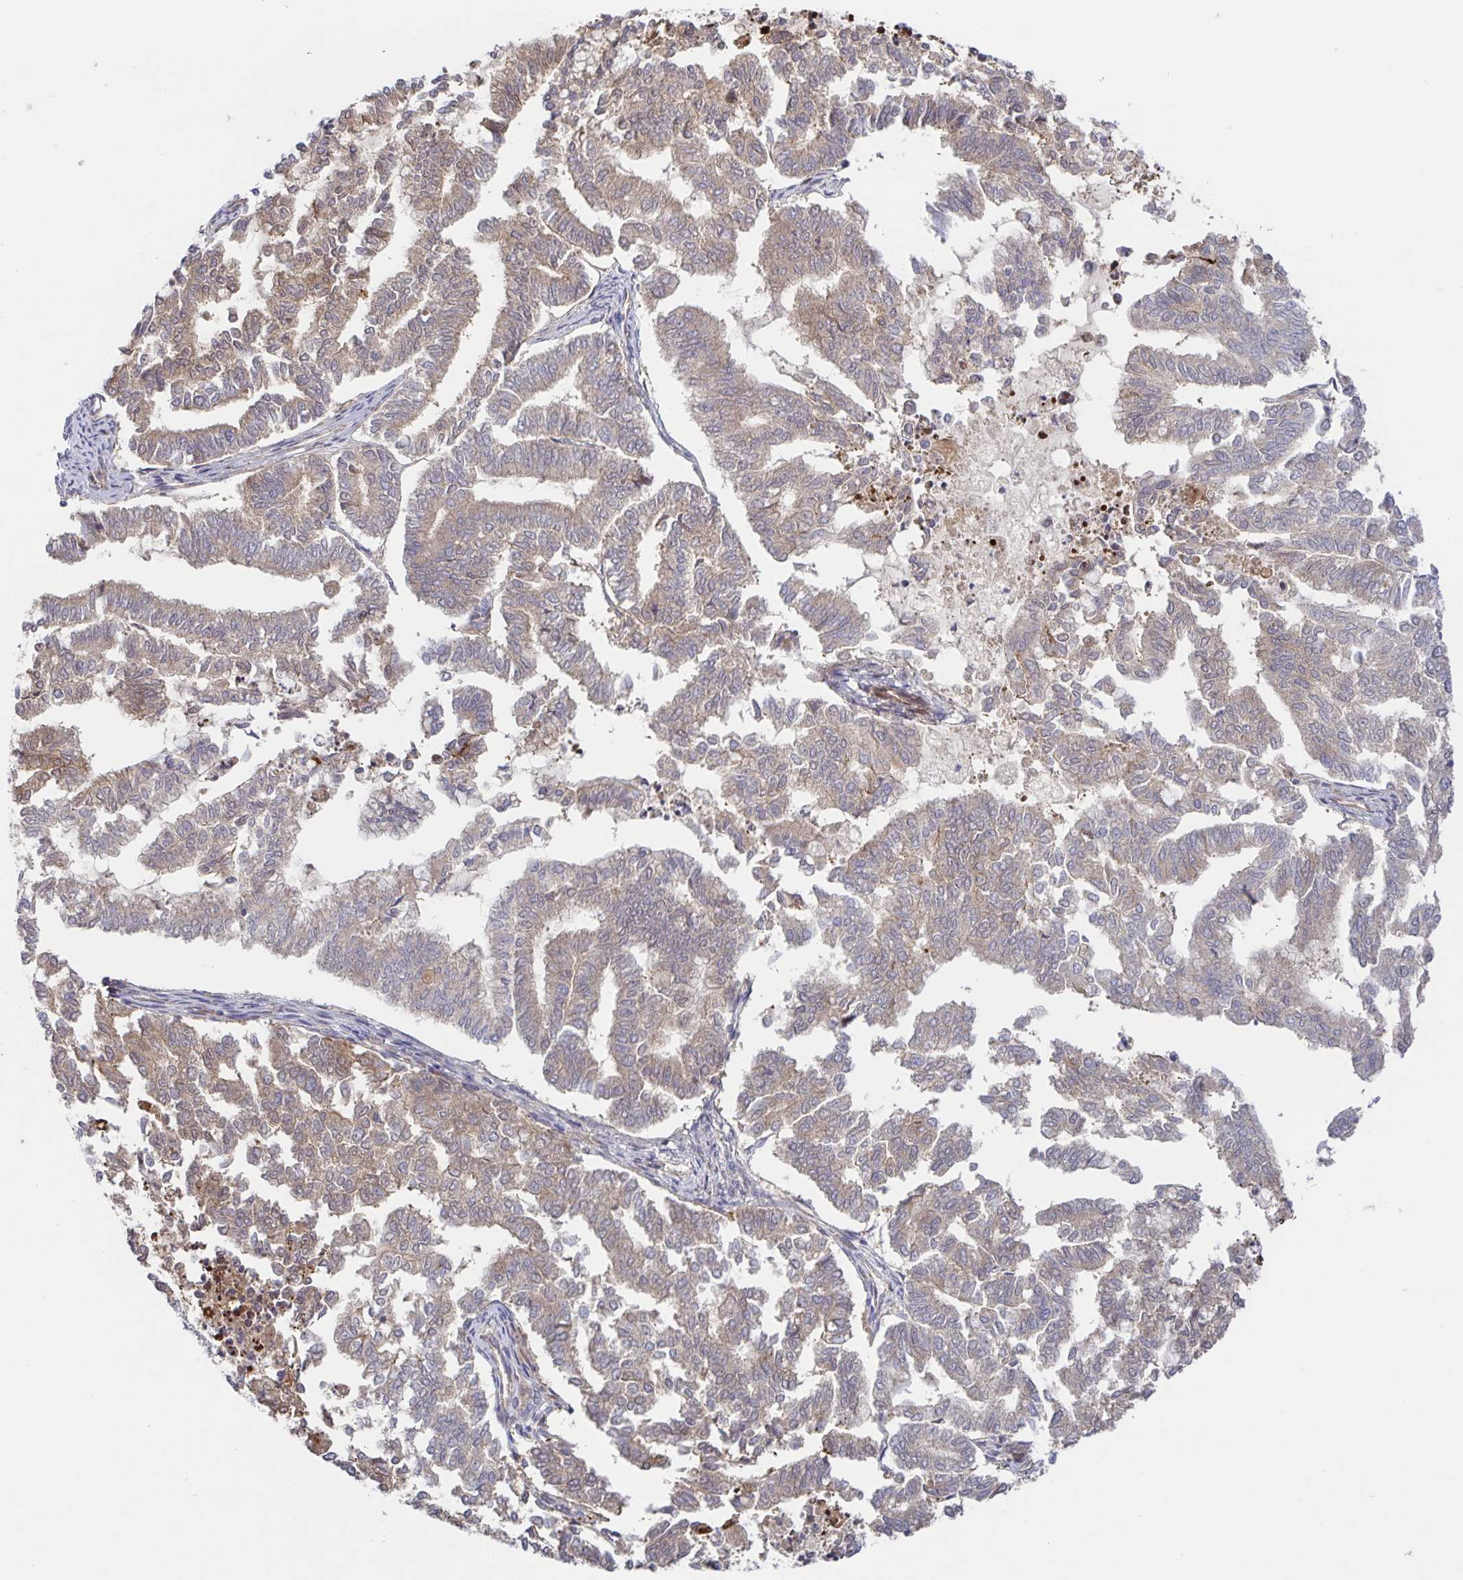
{"staining": {"intensity": "weak", "quantity": "25%-75%", "location": "cytoplasmic/membranous"}, "tissue": "endometrial cancer", "cell_type": "Tumor cells", "image_type": "cancer", "snomed": [{"axis": "morphology", "description": "Adenocarcinoma, NOS"}, {"axis": "topography", "description": "Endometrium"}], "caption": "The micrograph reveals staining of endometrial adenocarcinoma, revealing weak cytoplasmic/membranous protein positivity (brown color) within tumor cells.", "gene": "AACS", "patient": {"sex": "female", "age": 79}}